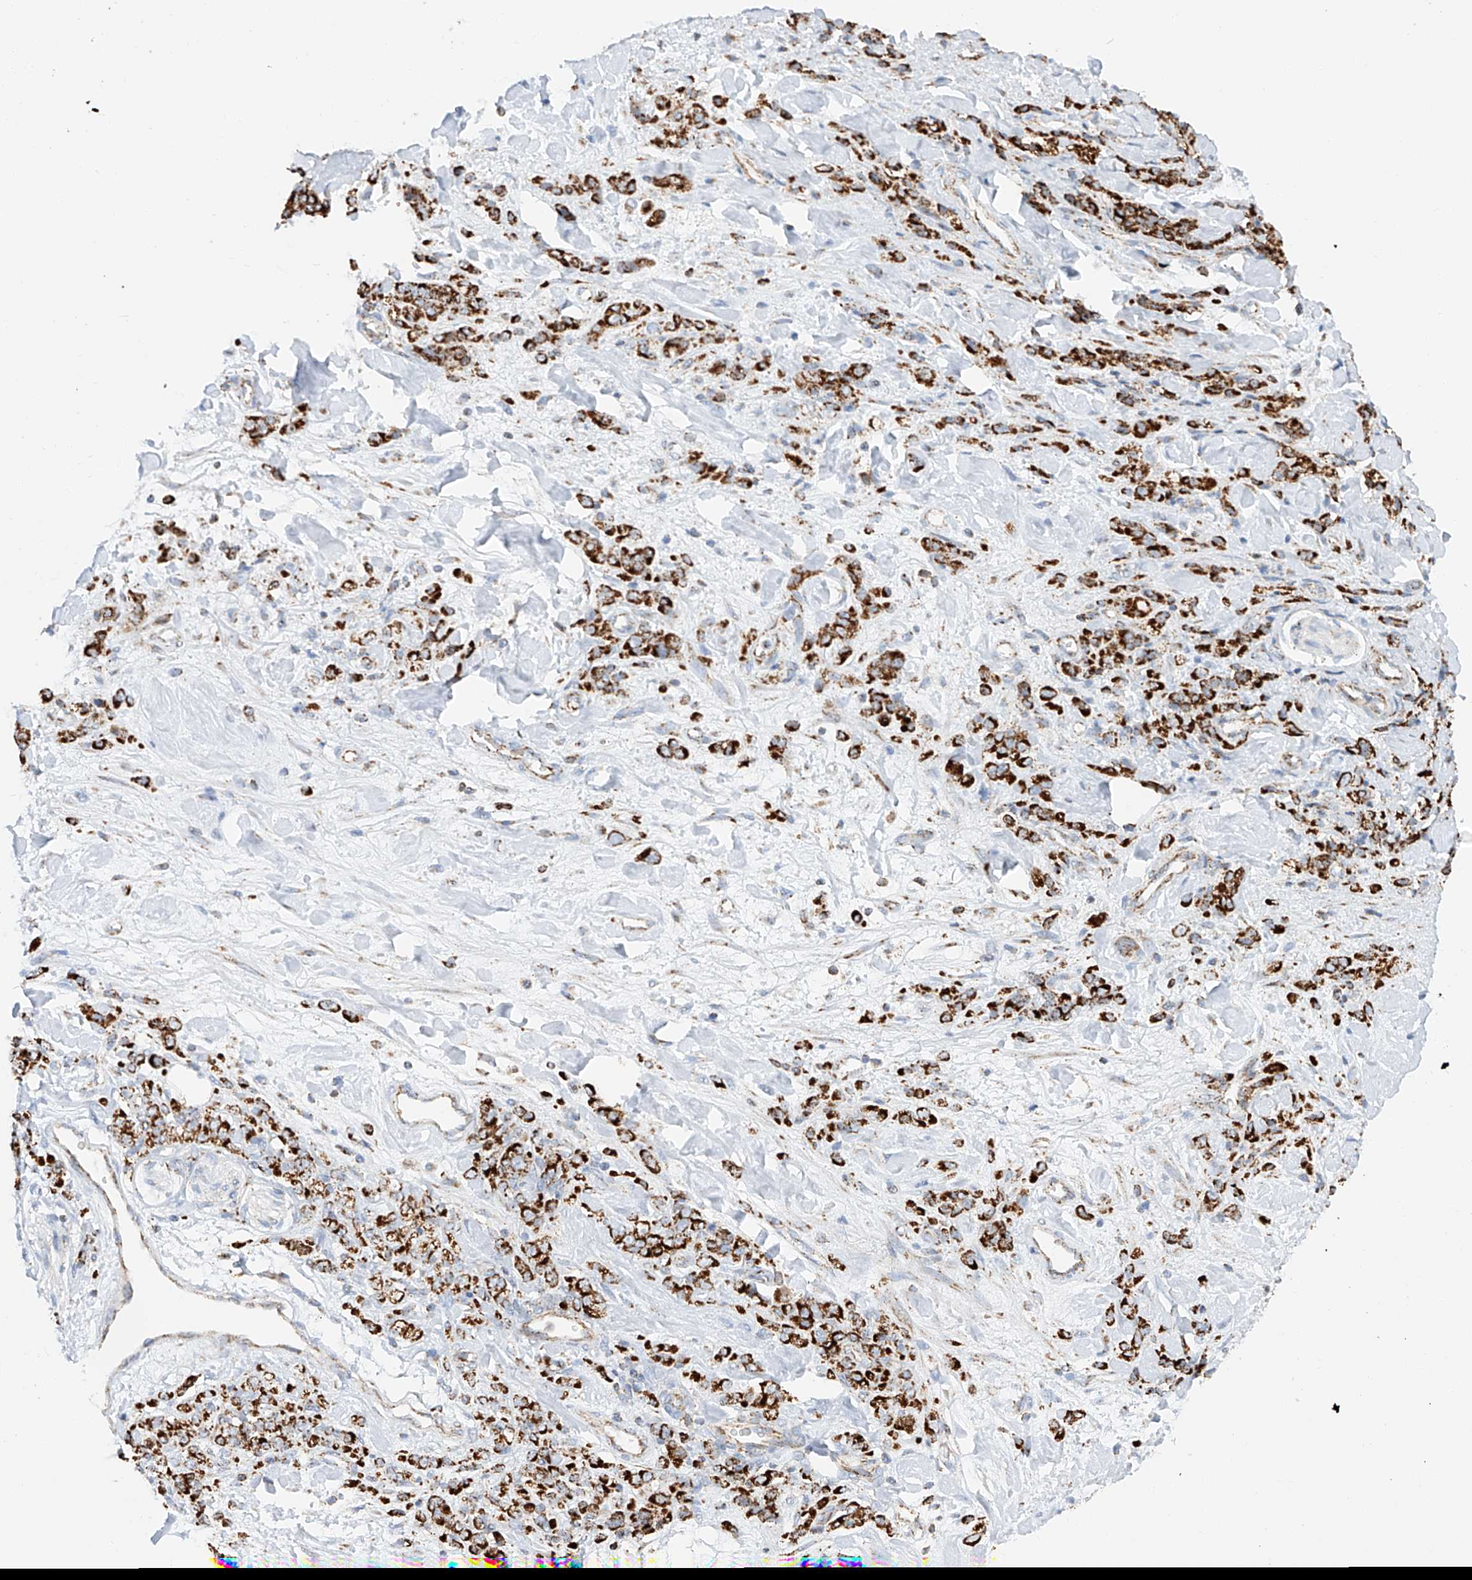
{"staining": {"intensity": "strong", "quantity": ">75%", "location": "cytoplasmic/membranous"}, "tissue": "stomach cancer", "cell_type": "Tumor cells", "image_type": "cancer", "snomed": [{"axis": "morphology", "description": "Normal tissue, NOS"}, {"axis": "morphology", "description": "Adenocarcinoma, NOS"}, {"axis": "topography", "description": "Stomach"}], "caption": "Tumor cells demonstrate strong cytoplasmic/membranous positivity in approximately >75% of cells in stomach cancer (adenocarcinoma). (DAB IHC, brown staining for protein, blue staining for nuclei).", "gene": "TTC27", "patient": {"sex": "male", "age": 82}}